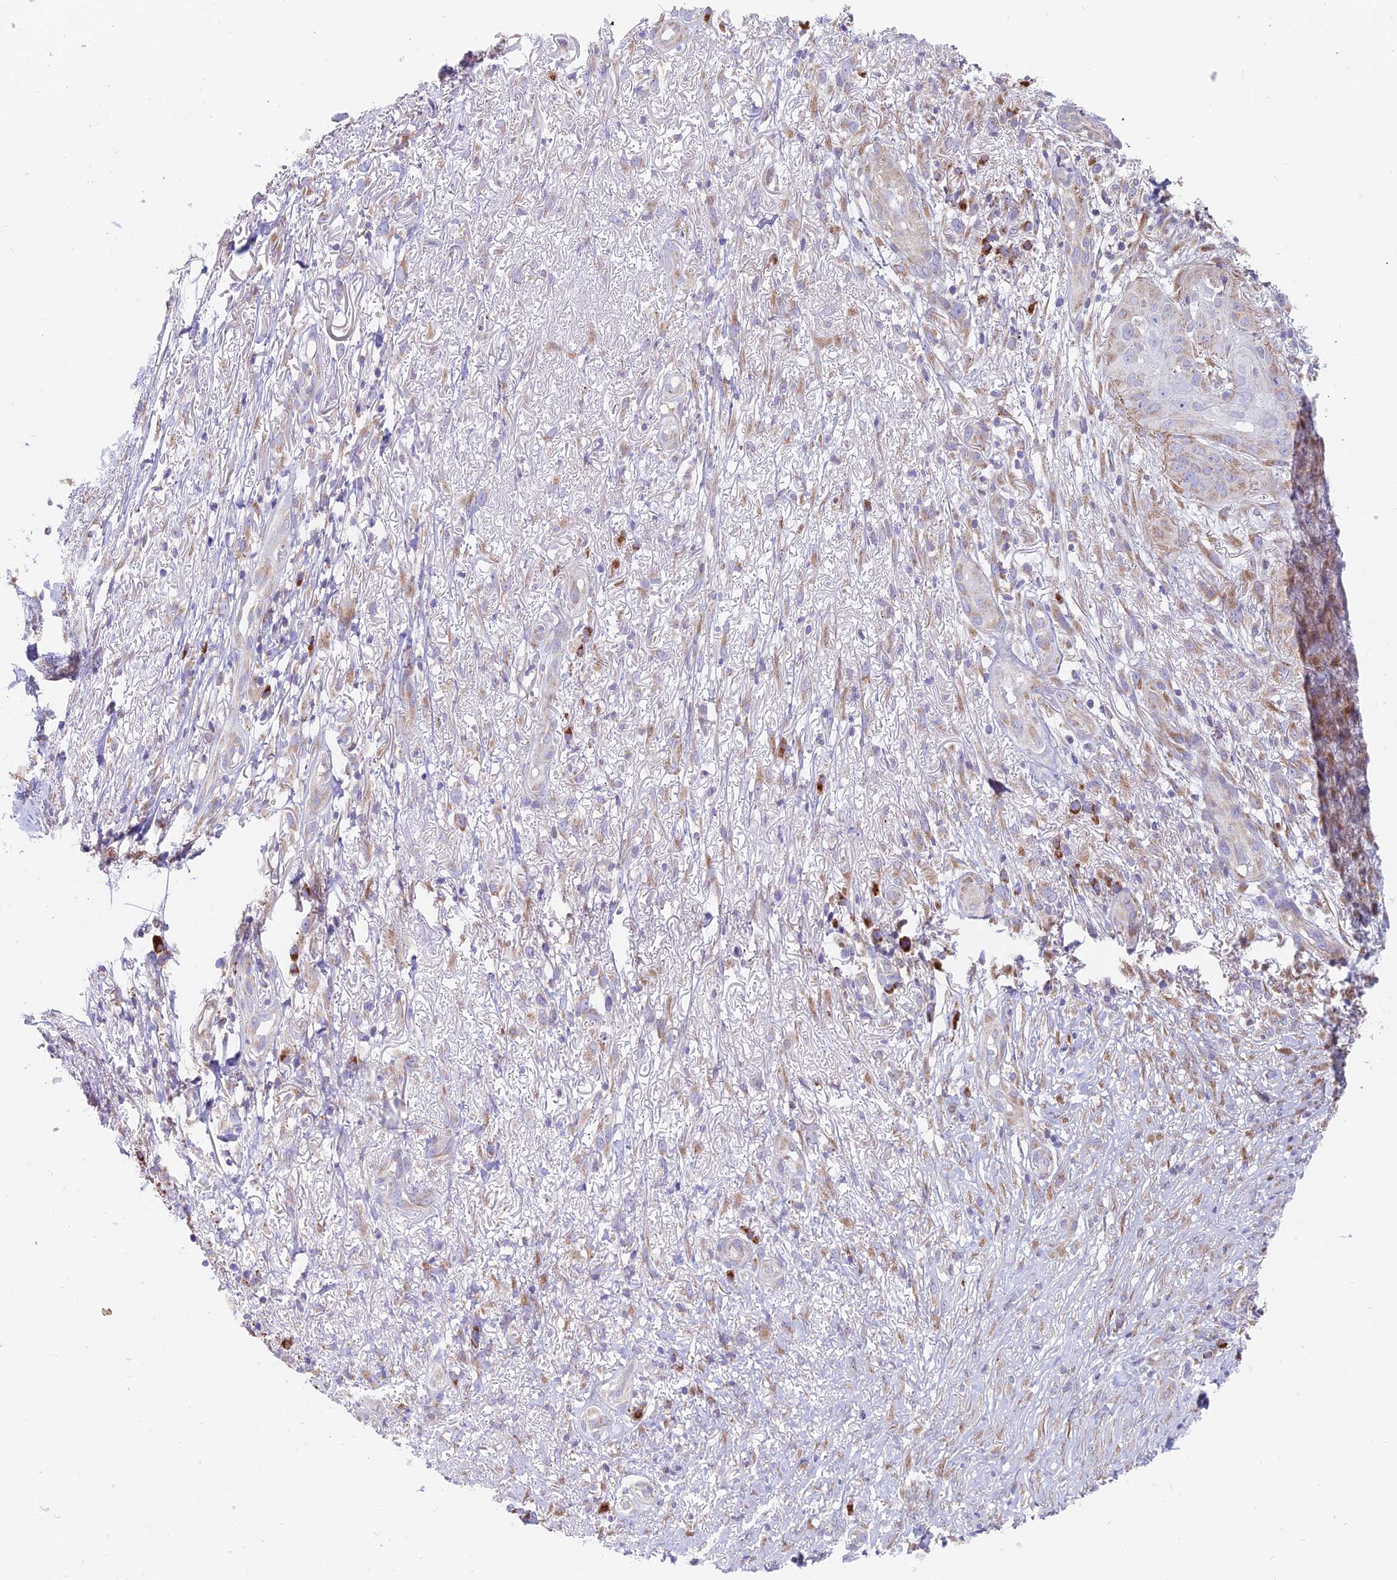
{"staining": {"intensity": "moderate", "quantity": "<25%", "location": "cytoplasmic/membranous"}, "tissue": "skin cancer", "cell_type": "Tumor cells", "image_type": "cancer", "snomed": [{"axis": "morphology", "description": "Squamous cell carcinoma, NOS"}, {"axis": "topography", "description": "Skin"}], "caption": "A histopathology image showing moderate cytoplasmic/membranous expression in approximately <25% of tumor cells in skin squamous cell carcinoma, as visualized by brown immunohistochemical staining.", "gene": "TBC1D20", "patient": {"sex": "male", "age": 70}}